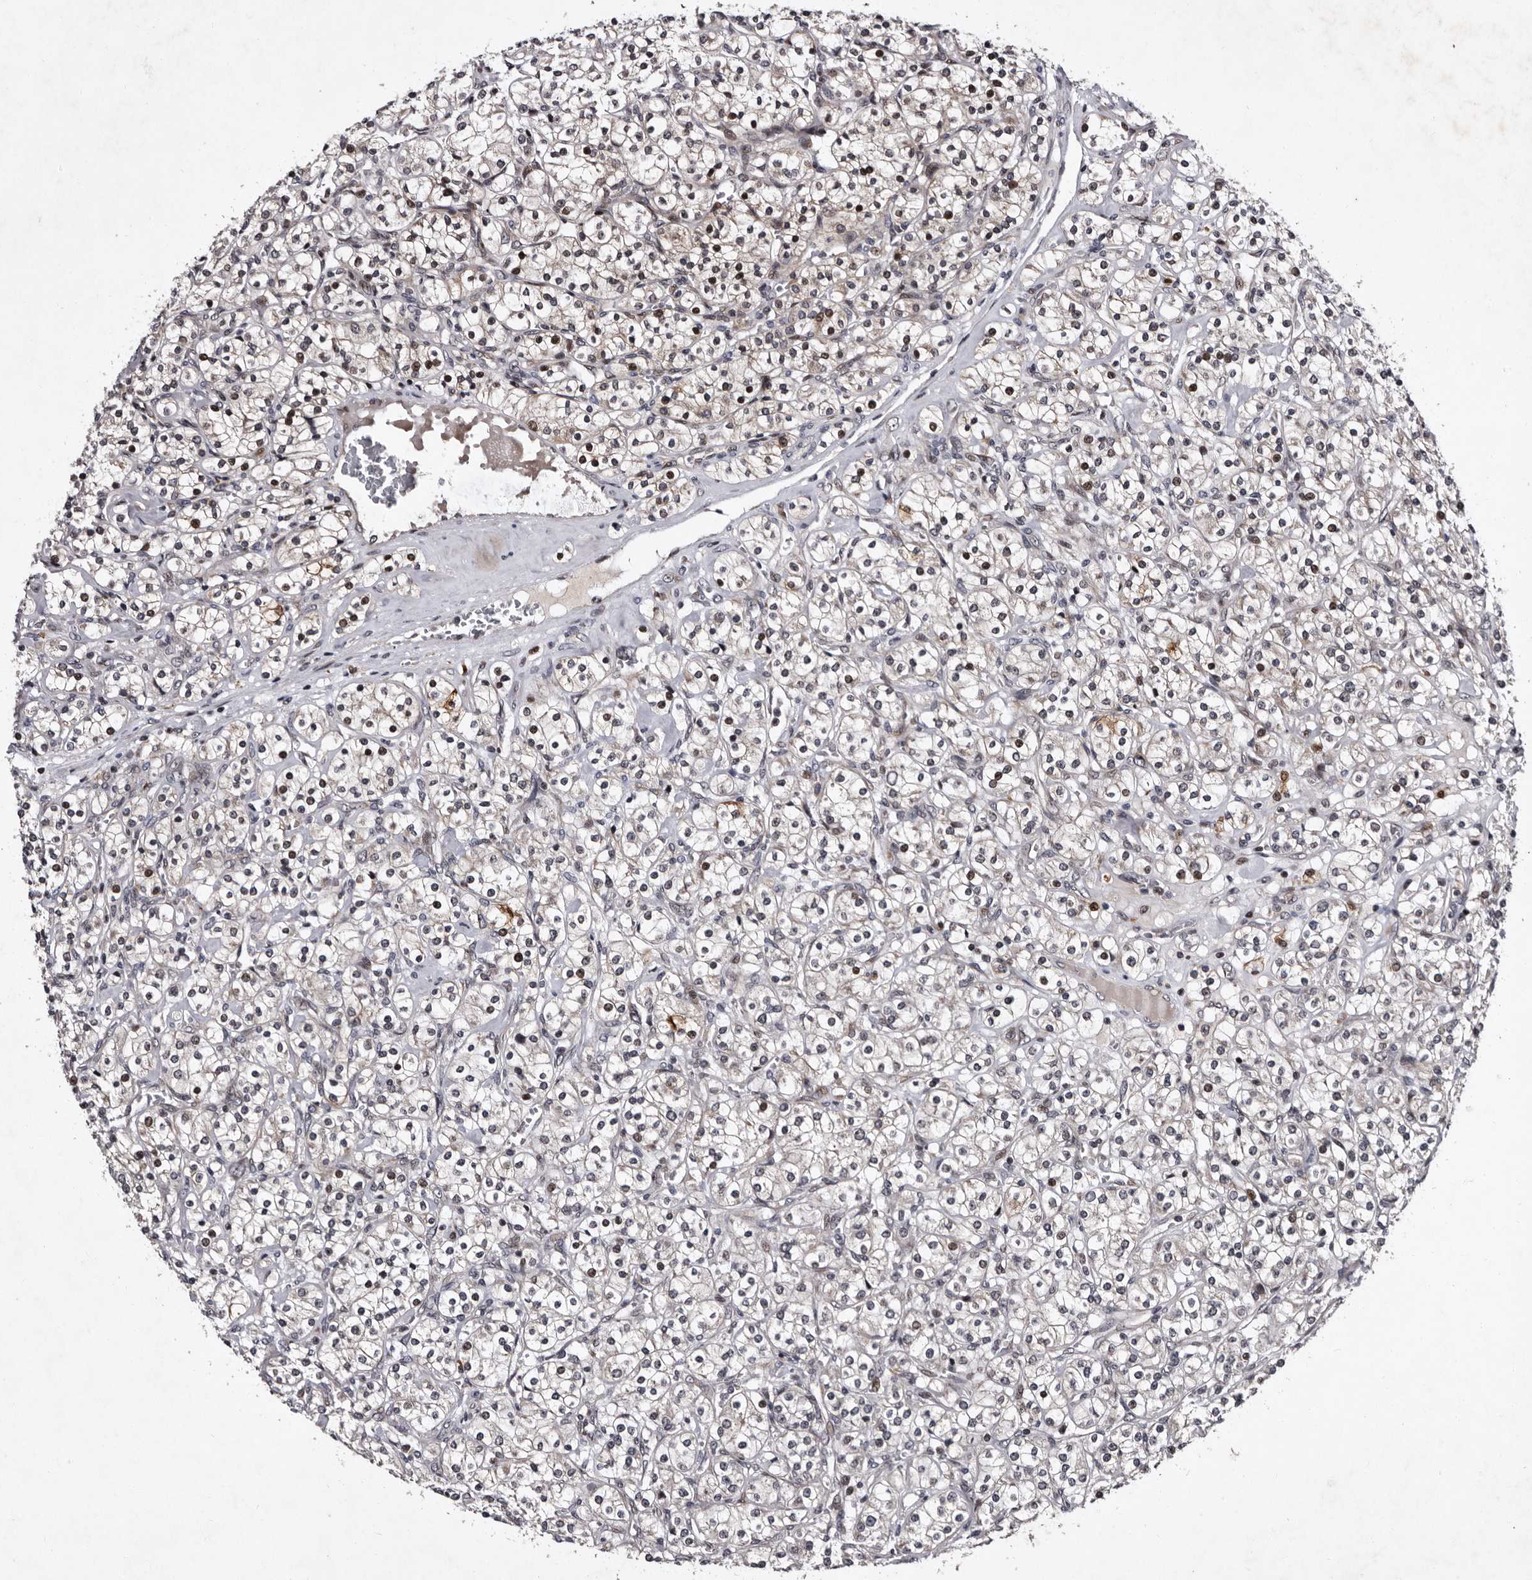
{"staining": {"intensity": "weak", "quantity": "<25%", "location": "nuclear"}, "tissue": "renal cancer", "cell_type": "Tumor cells", "image_type": "cancer", "snomed": [{"axis": "morphology", "description": "Adenocarcinoma, NOS"}, {"axis": "topography", "description": "Kidney"}], "caption": "High power microscopy image of an IHC photomicrograph of renal cancer (adenocarcinoma), revealing no significant positivity in tumor cells.", "gene": "TNKS", "patient": {"sex": "male", "age": 77}}